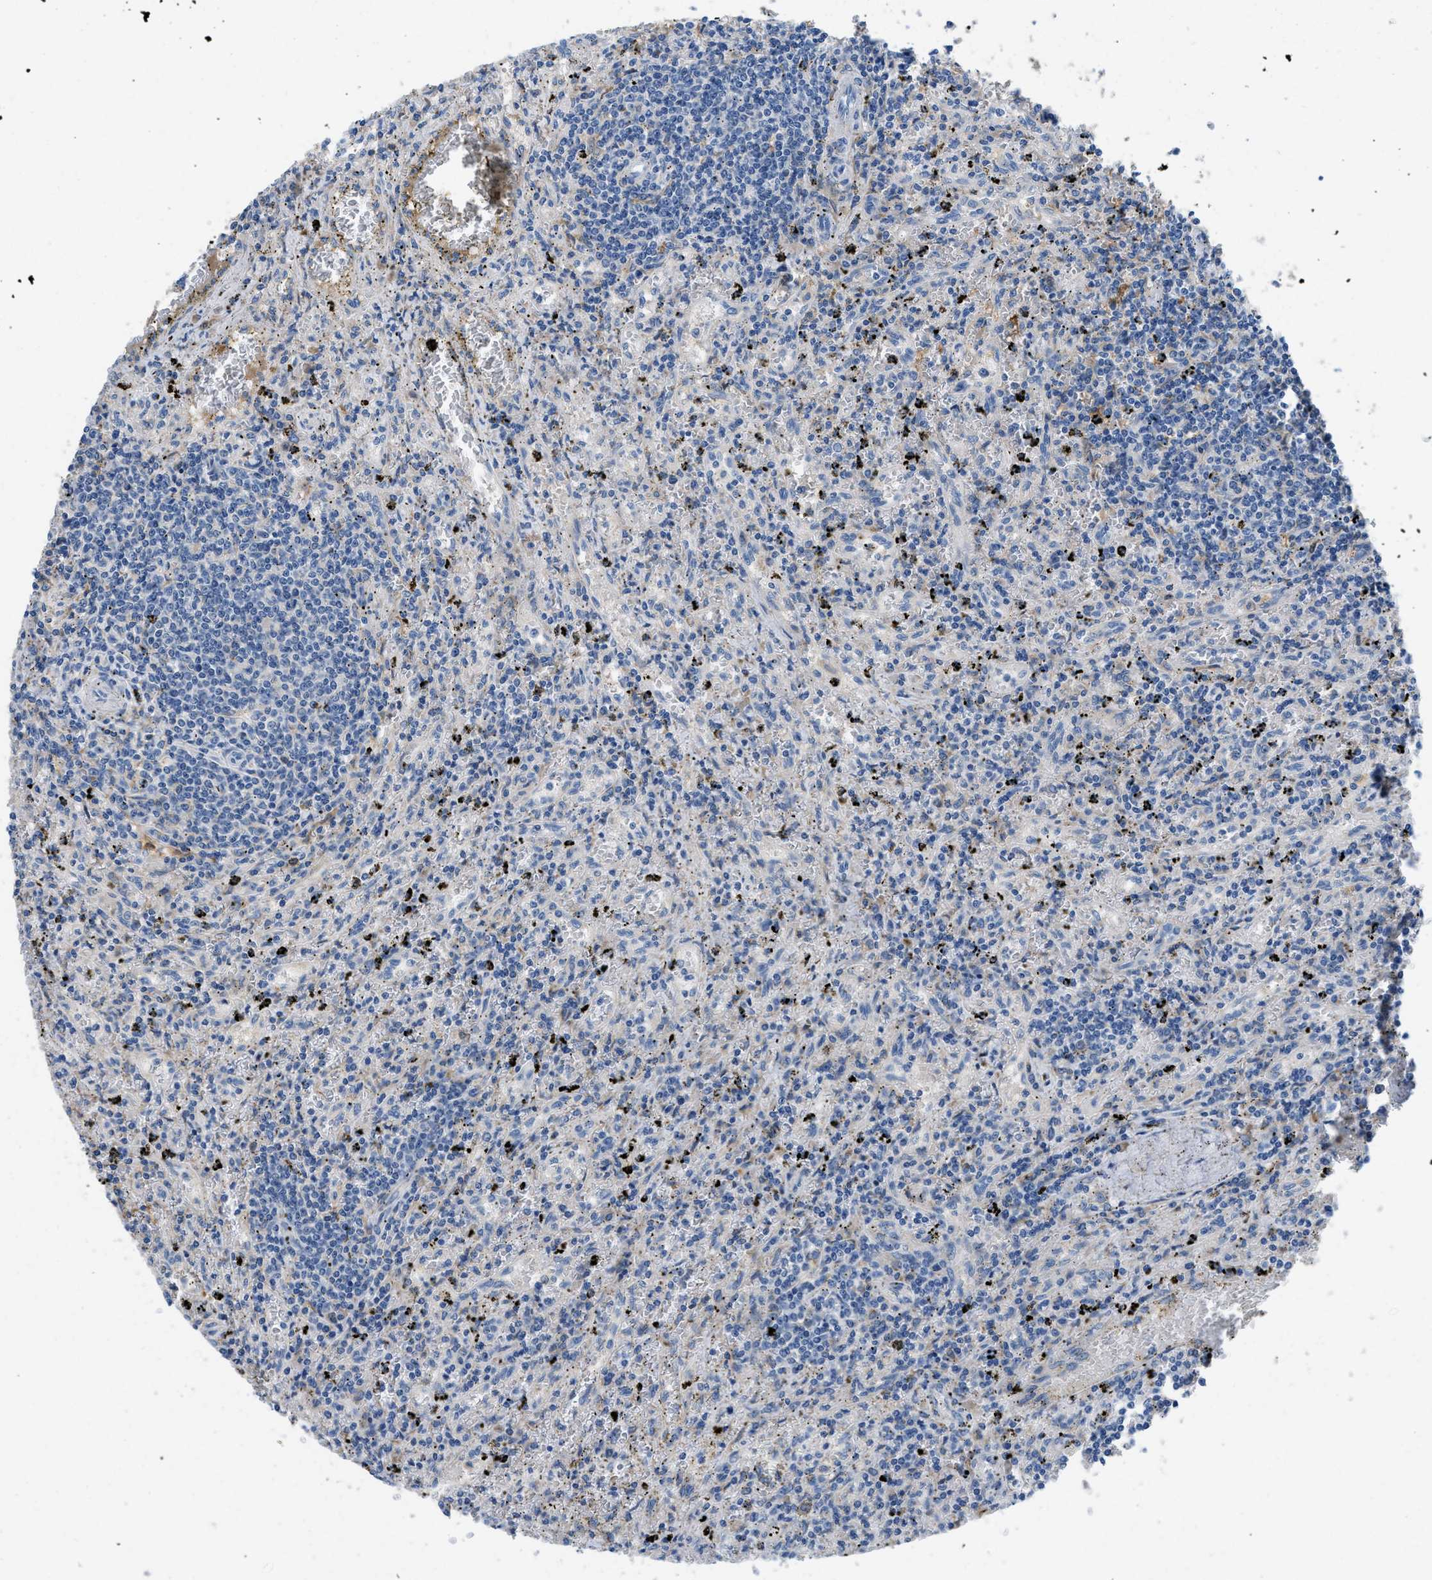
{"staining": {"intensity": "negative", "quantity": "none", "location": "none"}, "tissue": "lymphoma", "cell_type": "Tumor cells", "image_type": "cancer", "snomed": [{"axis": "morphology", "description": "Malignant lymphoma, non-Hodgkin's type, Low grade"}, {"axis": "topography", "description": "Spleen"}], "caption": "Immunohistochemistry image of human lymphoma stained for a protein (brown), which exhibits no positivity in tumor cells.", "gene": "C1S", "patient": {"sex": "male", "age": 76}}